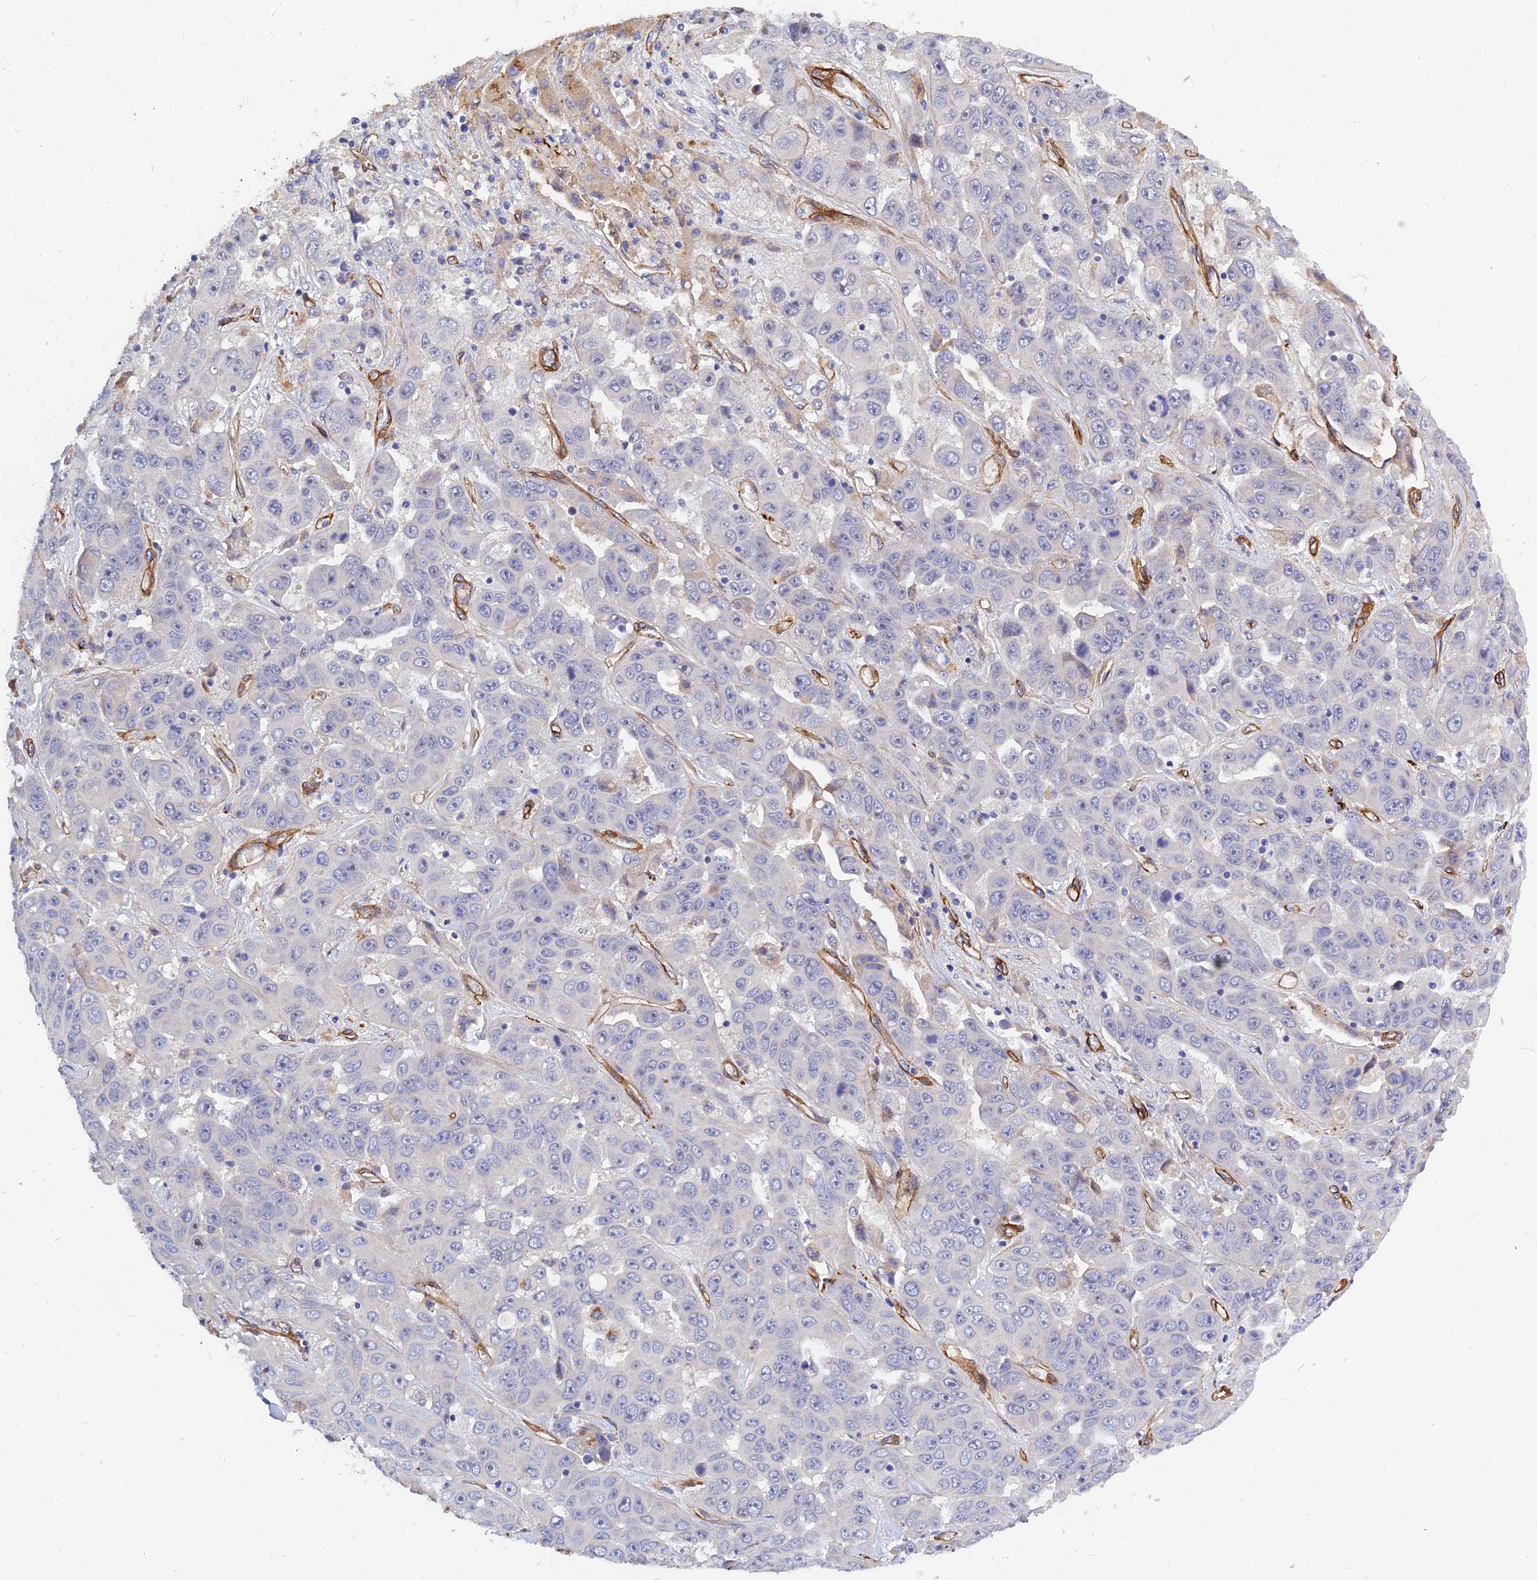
{"staining": {"intensity": "negative", "quantity": "none", "location": "none"}, "tissue": "liver cancer", "cell_type": "Tumor cells", "image_type": "cancer", "snomed": [{"axis": "morphology", "description": "Cholangiocarcinoma"}, {"axis": "topography", "description": "Liver"}], "caption": "Tumor cells show no significant expression in liver cancer (cholangiocarcinoma).", "gene": "MRPL35", "patient": {"sex": "female", "age": 52}}